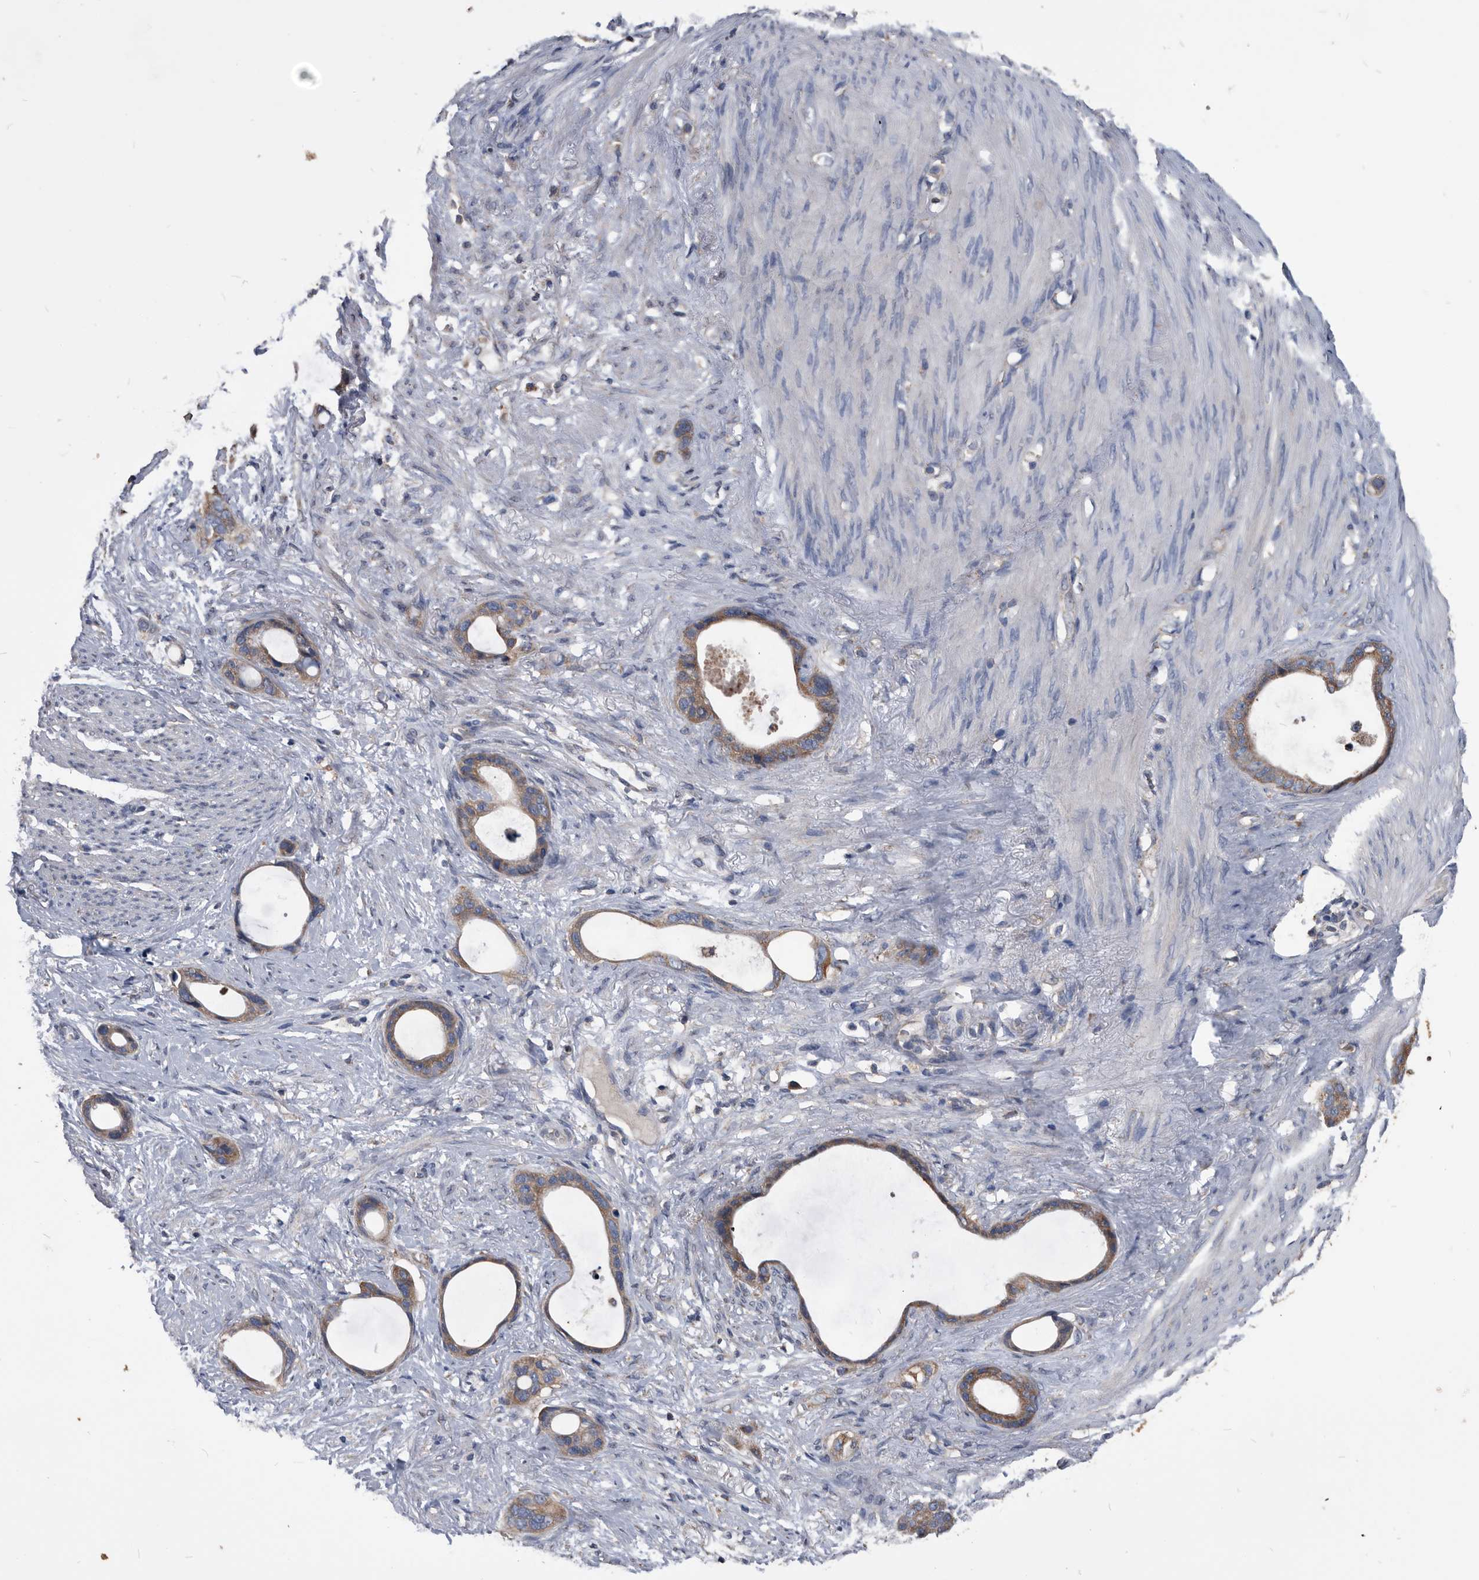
{"staining": {"intensity": "moderate", "quantity": ">75%", "location": "cytoplasmic/membranous"}, "tissue": "stomach cancer", "cell_type": "Tumor cells", "image_type": "cancer", "snomed": [{"axis": "morphology", "description": "Adenocarcinoma, NOS"}, {"axis": "topography", "description": "Stomach"}], "caption": "Moderate cytoplasmic/membranous staining is appreciated in approximately >75% of tumor cells in stomach cancer (adenocarcinoma).", "gene": "NRBP1", "patient": {"sex": "female", "age": 75}}